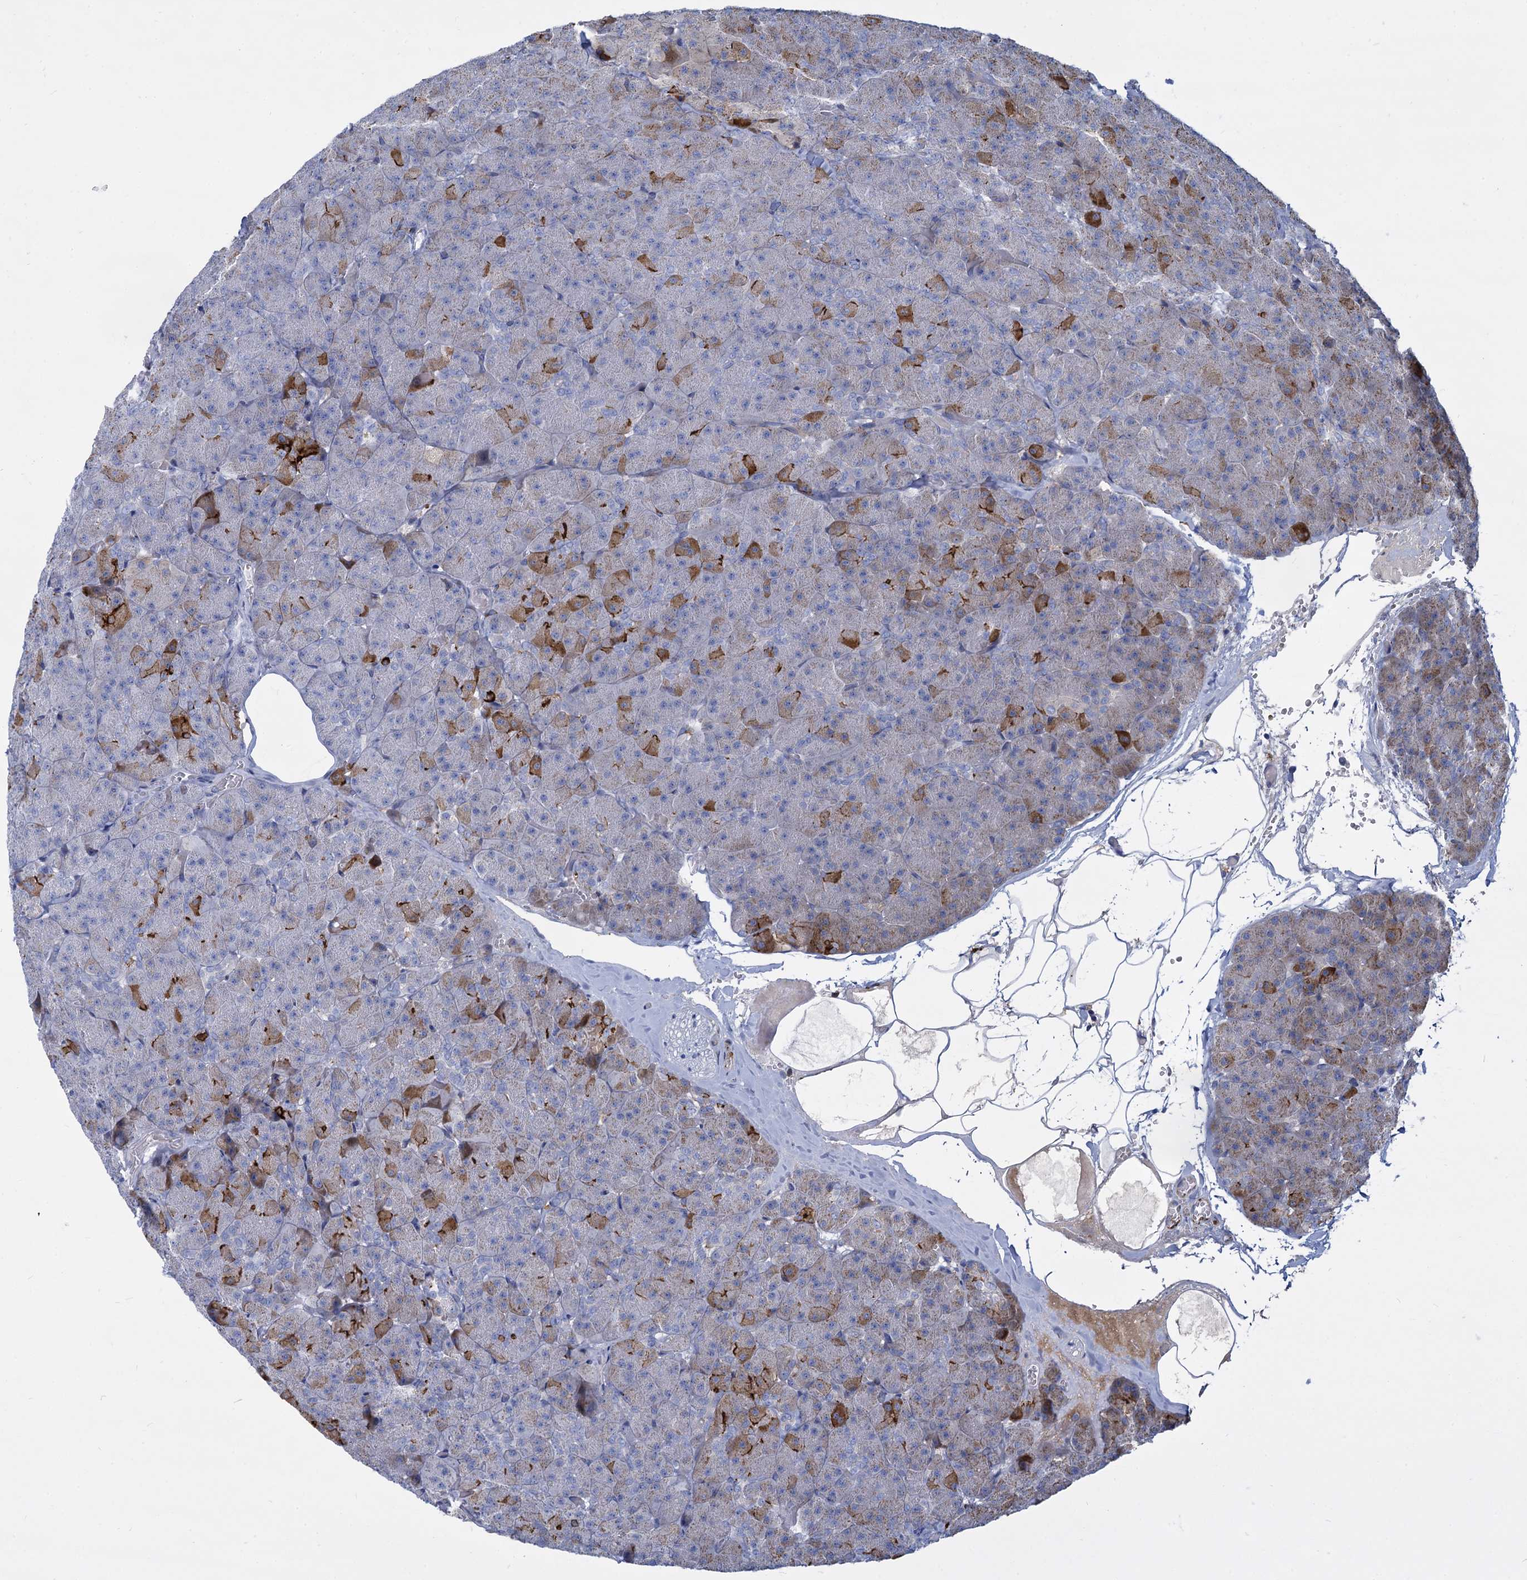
{"staining": {"intensity": "moderate", "quantity": "25%-75%", "location": "cytoplasmic/membranous"}, "tissue": "pancreas", "cell_type": "Exocrine glandular cells", "image_type": "normal", "snomed": [{"axis": "morphology", "description": "Normal tissue, NOS"}, {"axis": "topography", "description": "Pancreas"}], "caption": "IHC (DAB (3,3'-diaminobenzidine)) staining of unremarkable human pancreas displays moderate cytoplasmic/membranous protein positivity in about 25%-75% of exocrine glandular cells.", "gene": "TRIM77", "patient": {"sex": "male", "age": 36}}